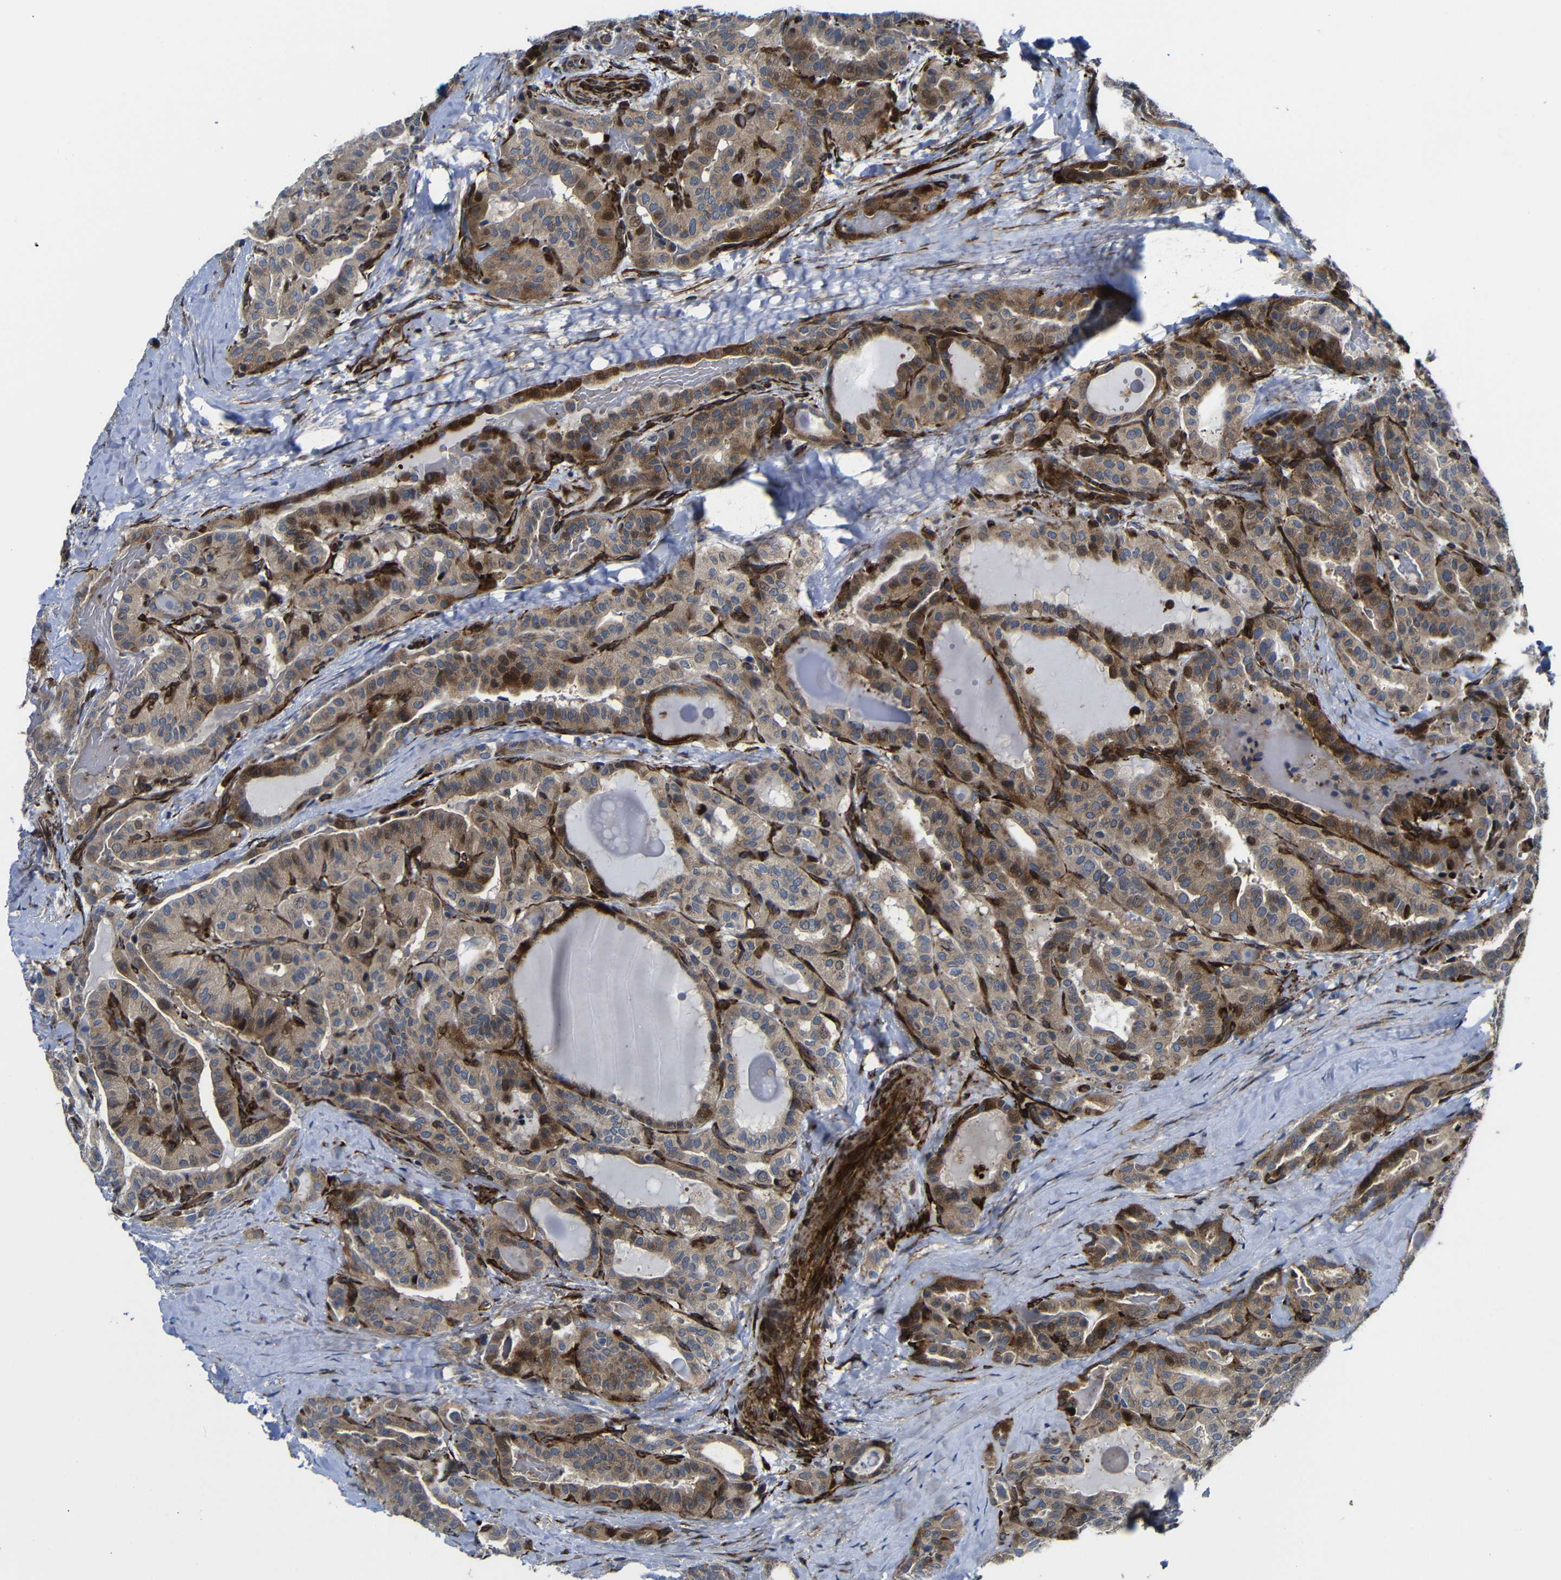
{"staining": {"intensity": "moderate", "quantity": "25%-75%", "location": "cytoplasmic/membranous"}, "tissue": "thyroid cancer", "cell_type": "Tumor cells", "image_type": "cancer", "snomed": [{"axis": "morphology", "description": "Papillary adenocarcinoma, NOS"}, {"axis": "topography", "description": "Thyroid gland"}], "caption": "Immunohistochemistry image of papillary adenocarcinoma (thyroid) stained for a protein (brown), which demonstrates medium levels of moderate cytoplasmic/membranous staining in approximately 25%-75% of tumor cells.", "gene": "PARP14", "patient": {"sex": "male", "age": 77}}